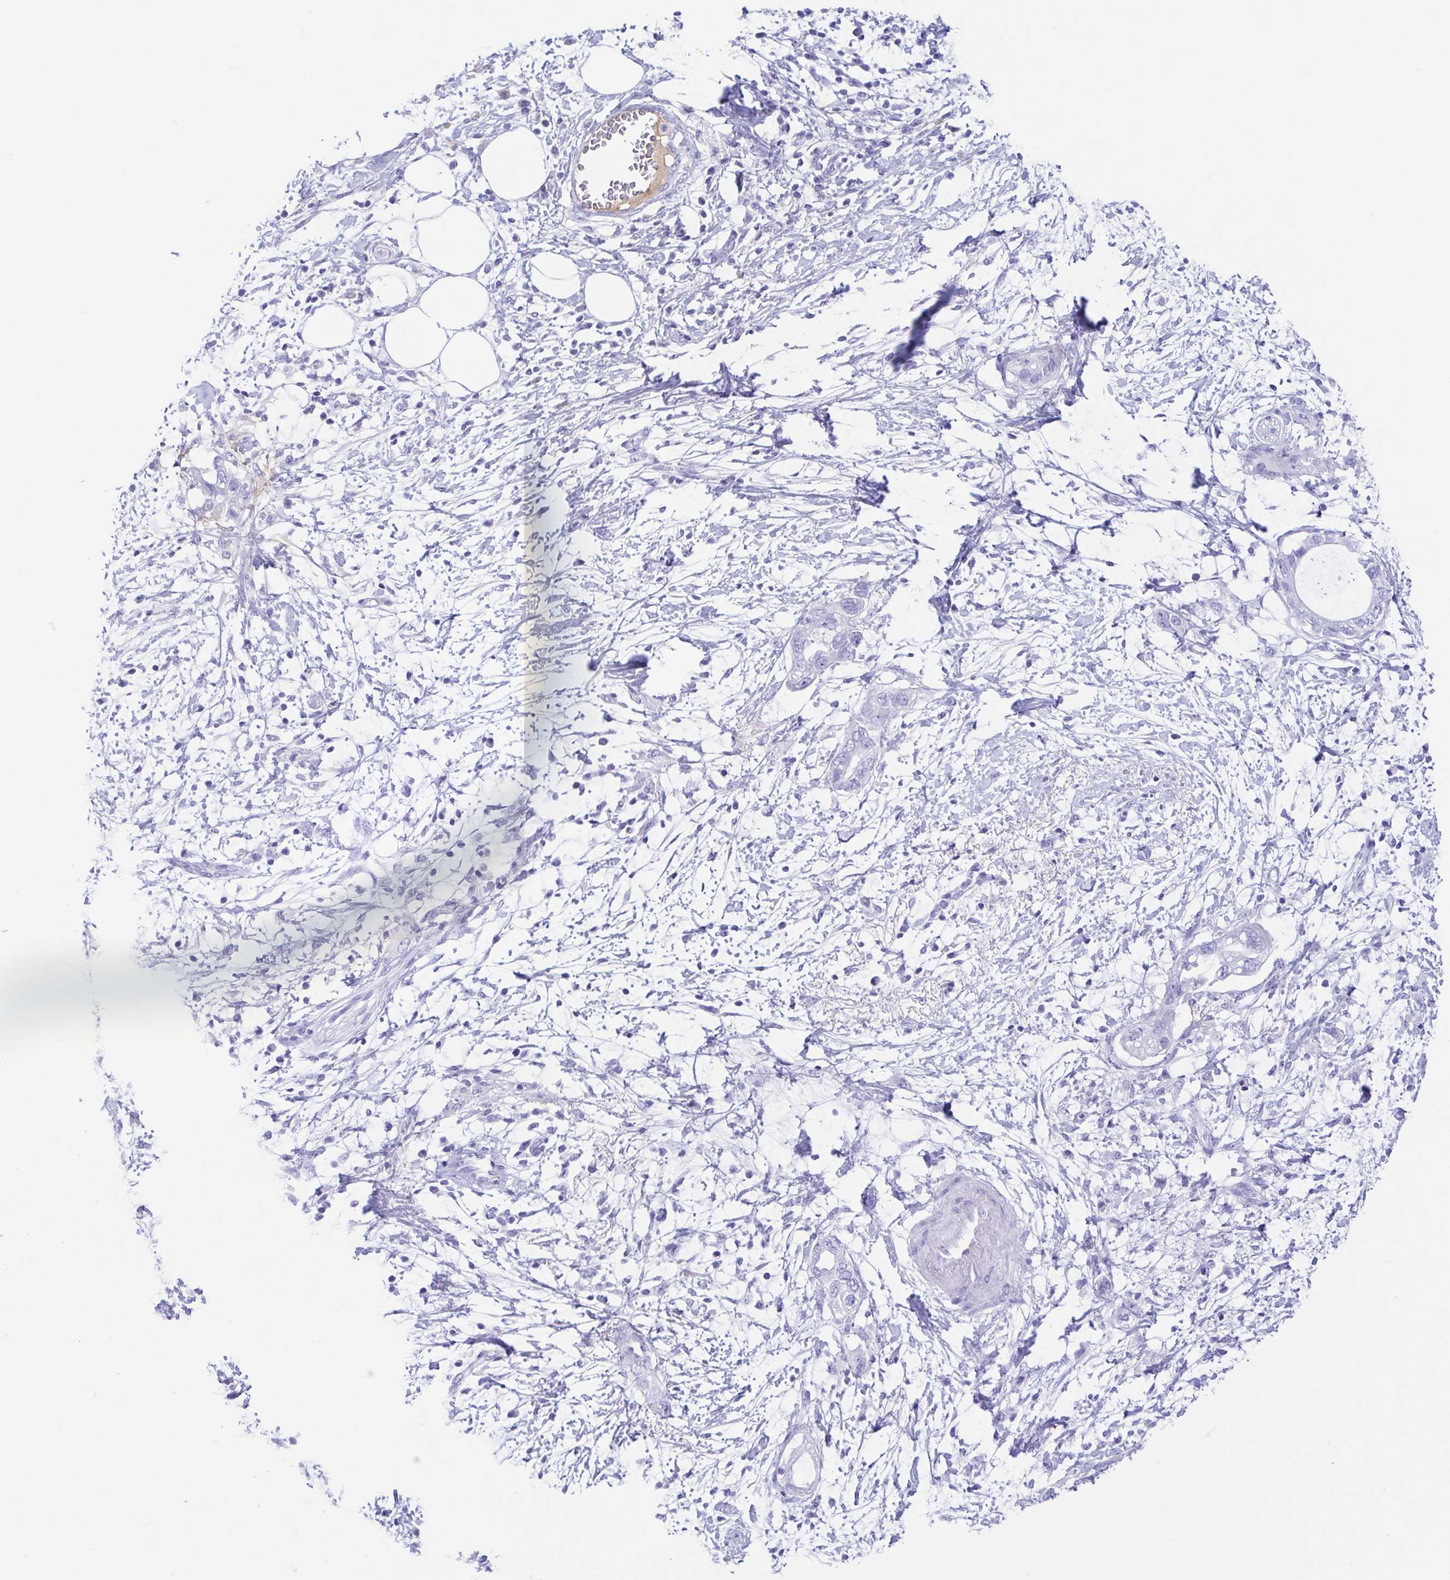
{"staining": {"intensity": "negative", "quantity": "none", "location": "none"}, "tissue": "pancreatic cancer", "cell_type": "Tumor cells", "image_type": "cancer", "snomed": [{"axis": "morphology", "description": "Adenocarcinoma, NOS"}, {"axis": "topography", "description": "Pancreas"}], "caption": "Adenocarcinoma (pancreatic) was stained to show a protein in brown. There is no significant positivity in tumor cells.", "gene": "GKN1", "patient": {"sex": "female", "age": 72}}